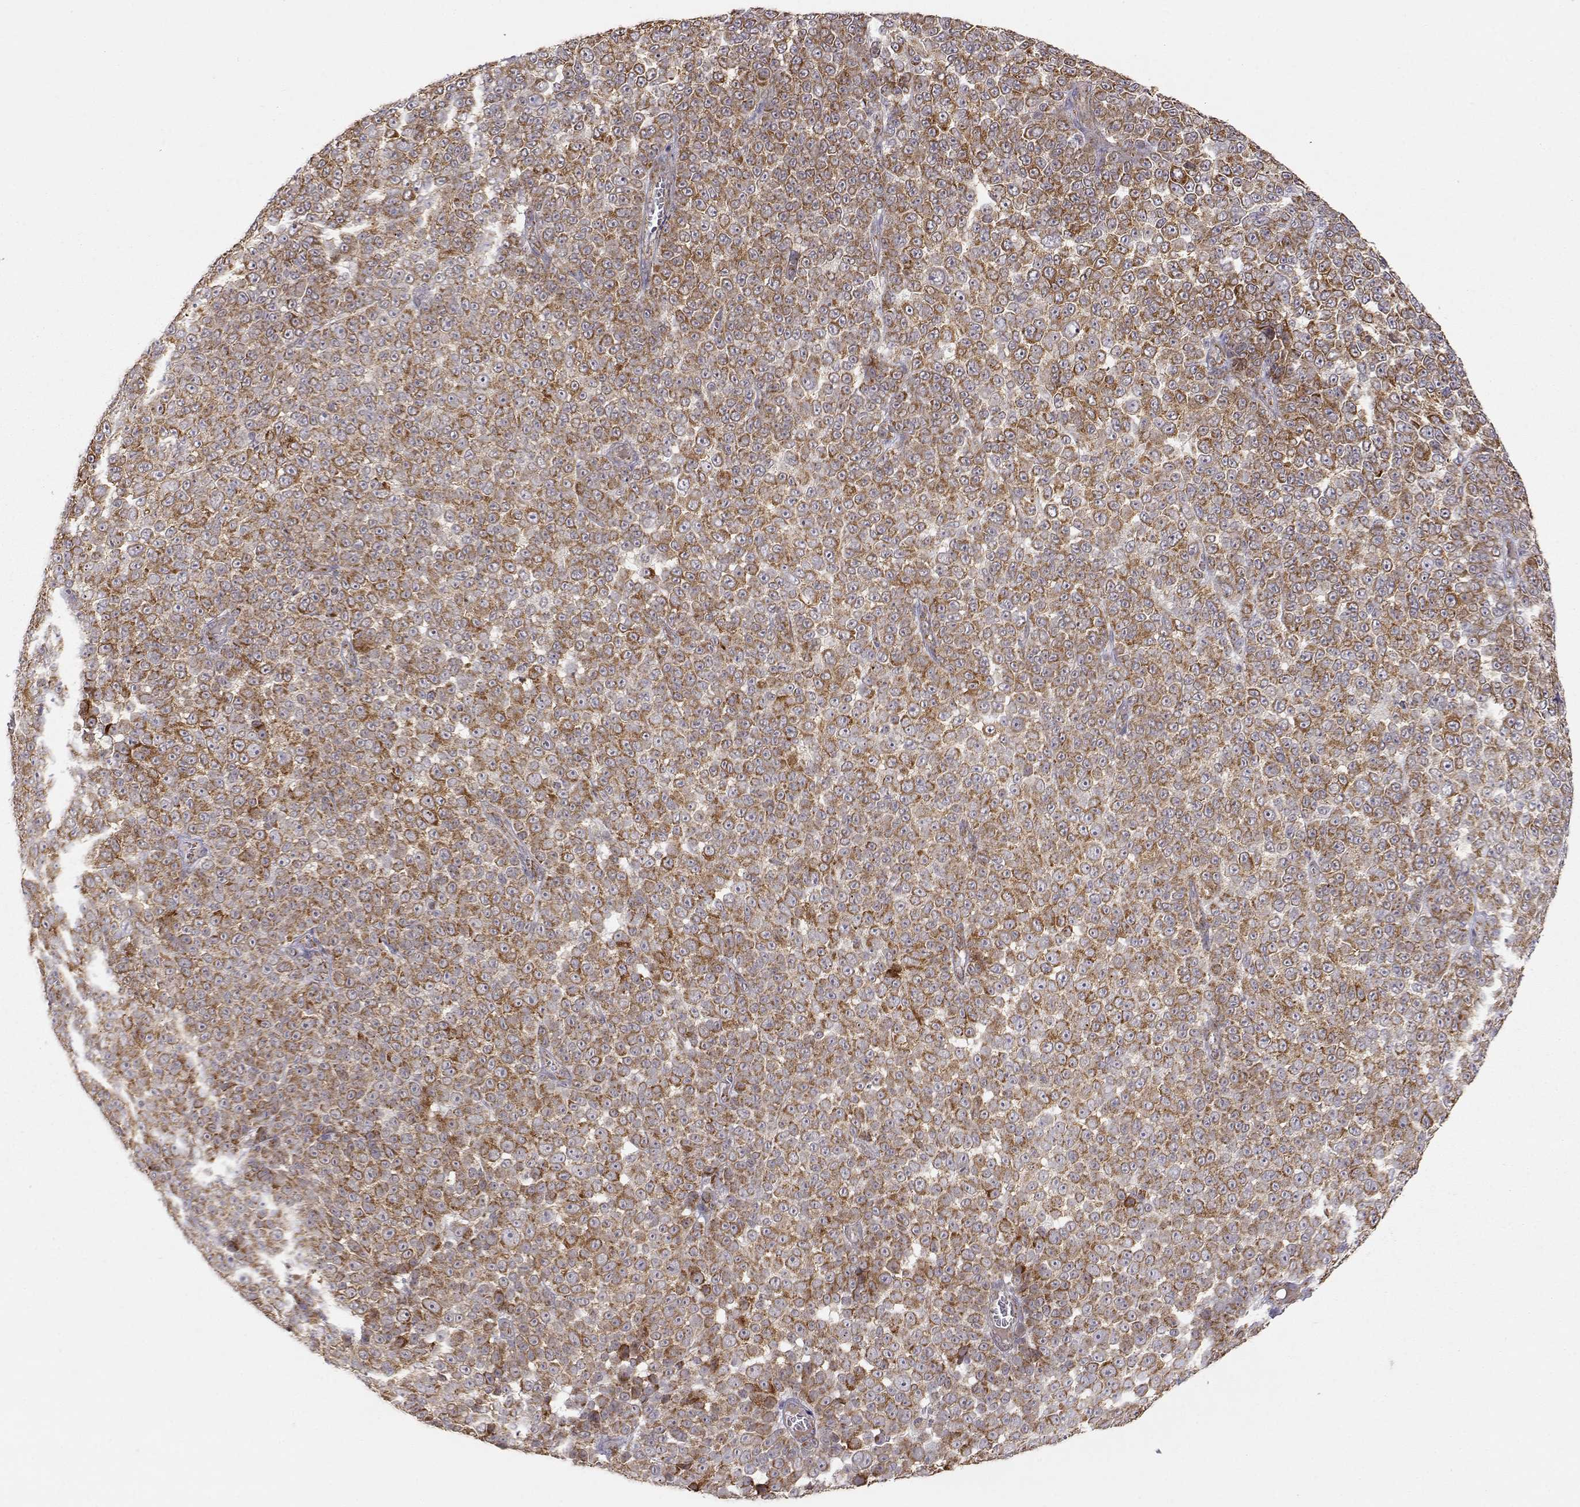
{"staining": {"intensity": "moderate", "quantity": ">75%", "location": "cytoplasmic/membranous"}, "tissue": "melanoma", "cell_type": "Tumor cells", "image_type": "cancer", "snomed": [{"axis": "morphology", "description": "Malignant melanoma, NOS"}, {"axis": "topography", "description": "Skin"}], "caption": "Immunohistochemistry (IHC) micrograph of malignant melanoma stained for a protein (brown), which exhibits medium levels of moderate cytoplasmic/membranous staining in about >75% of tumor cells.", "gene": "EXOG", "patient": {"sex": "female", "age": 95}}